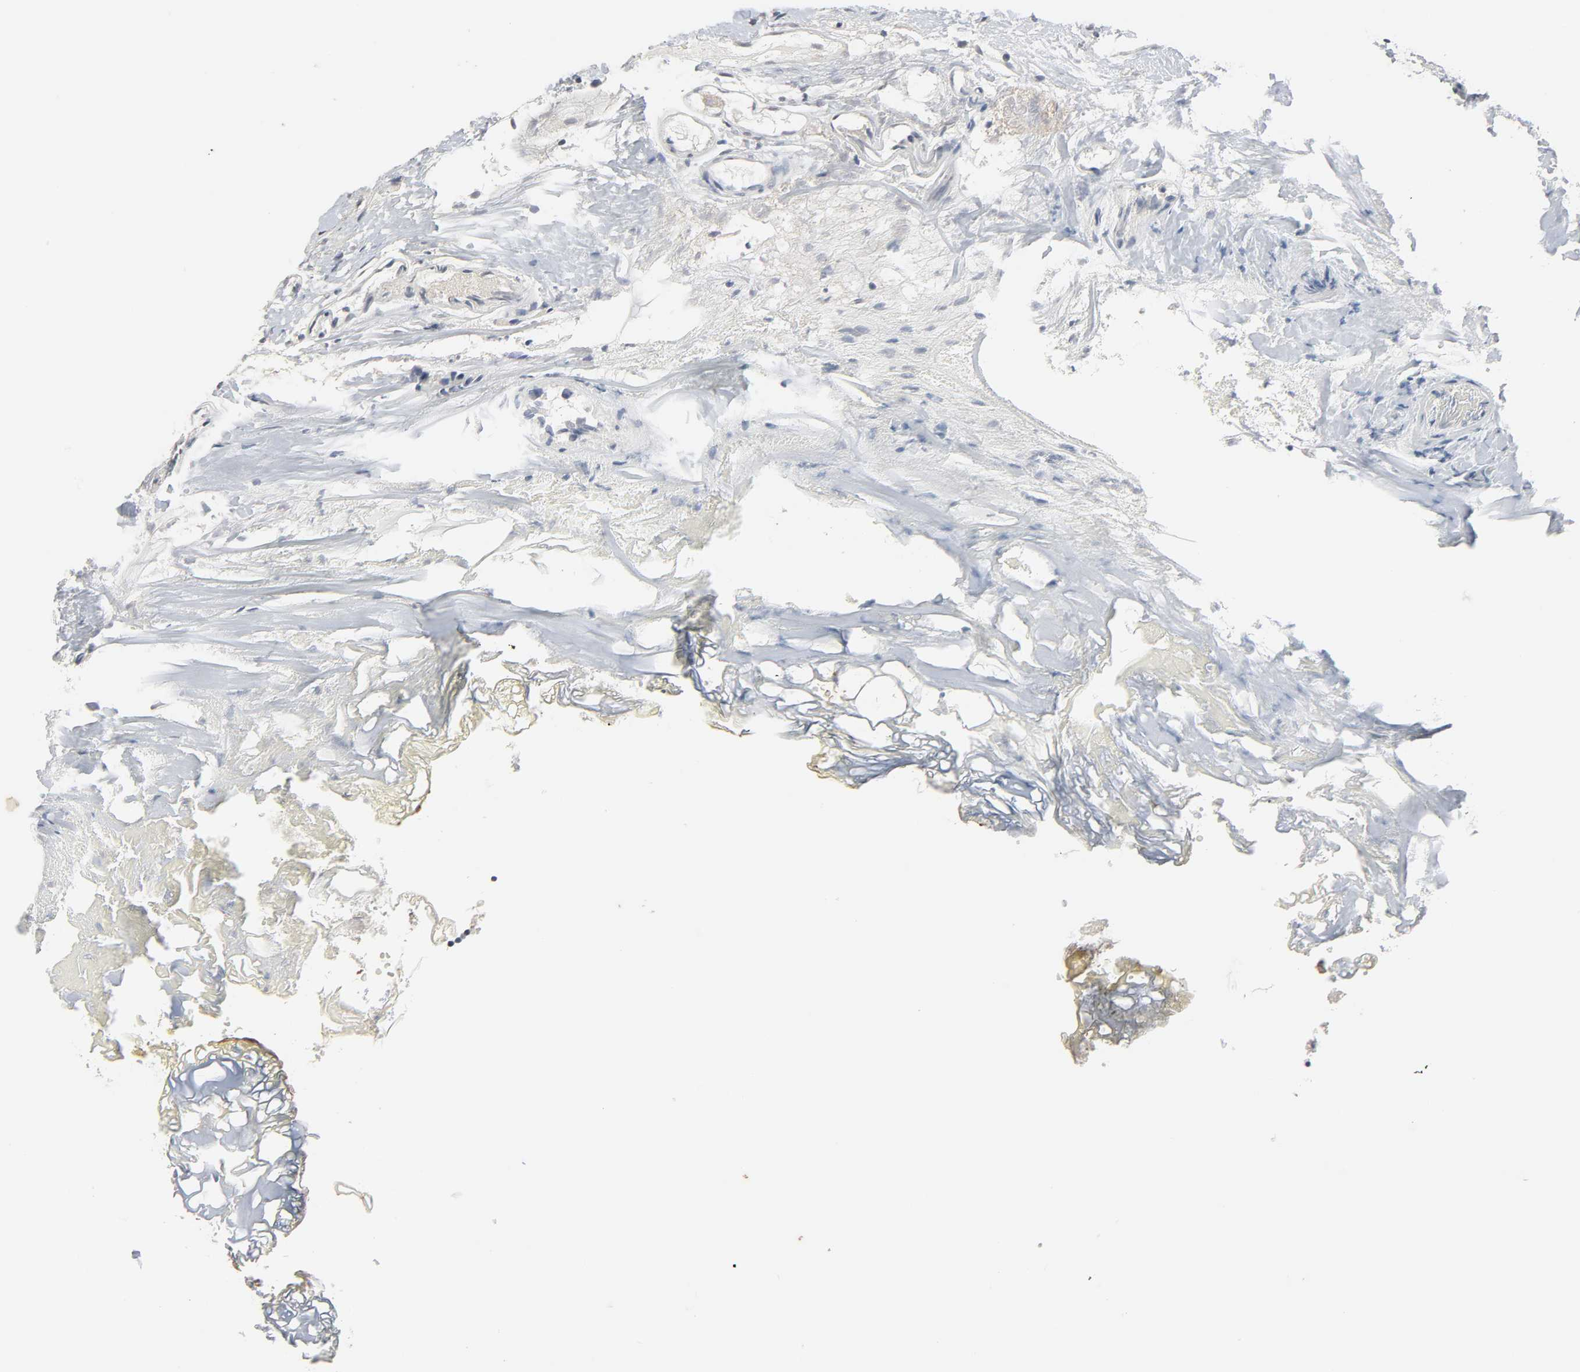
{"staining": {"intensity": "negative", "quantity": "none", "location": "none"}, "tissue": "colorectal cancer", "cell_type": "Tumor cells", "image_type": "cancer", "snomed": [{"axis": "morphology", "description": "Adenocarcinoma, NOS"}, {"axis": "topography", "description": "Colon"}], "caption": "The IHC micrograph has no significant staining in tumor cells of colorectal cancer tissue.", "gene": "MT3", "patient": {"sex": "male", "age": 14}}